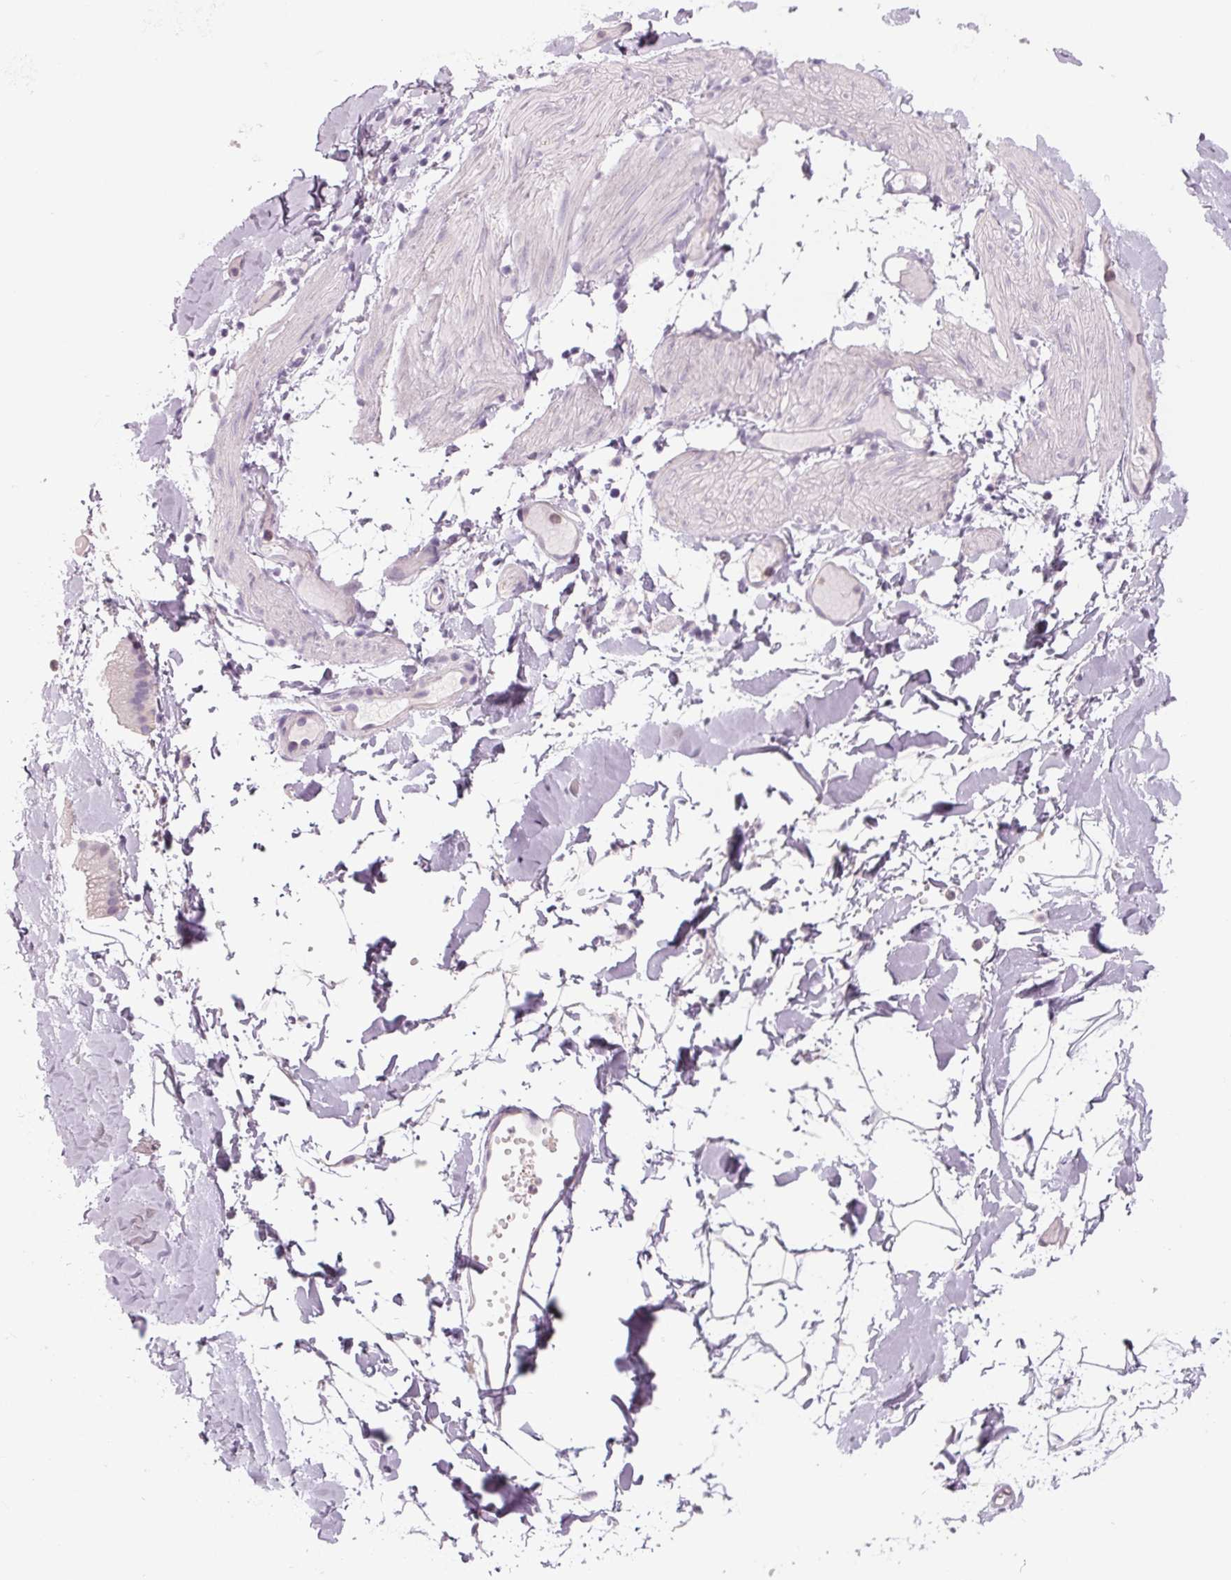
{"staining": {"intensity": "negative", "quantity": "none", "location": "none"}, "tissue": "adipose tissue", "cell_type": "Adipocytes", "image_type": "normal", "snomed": [{"axis": "morphology", "description": "Normal tissue, NOS"}, {"axis": "topography", "description": "Gallbladder"}, {"axis": "topography", "description": "Peripheral nerve tissue"}], "caption": "Image shows no protein staining in adipocytes of unremarkable adipose tissue.", "gene": "FTCD", "patient": {"sex": "female", "age": 45}}